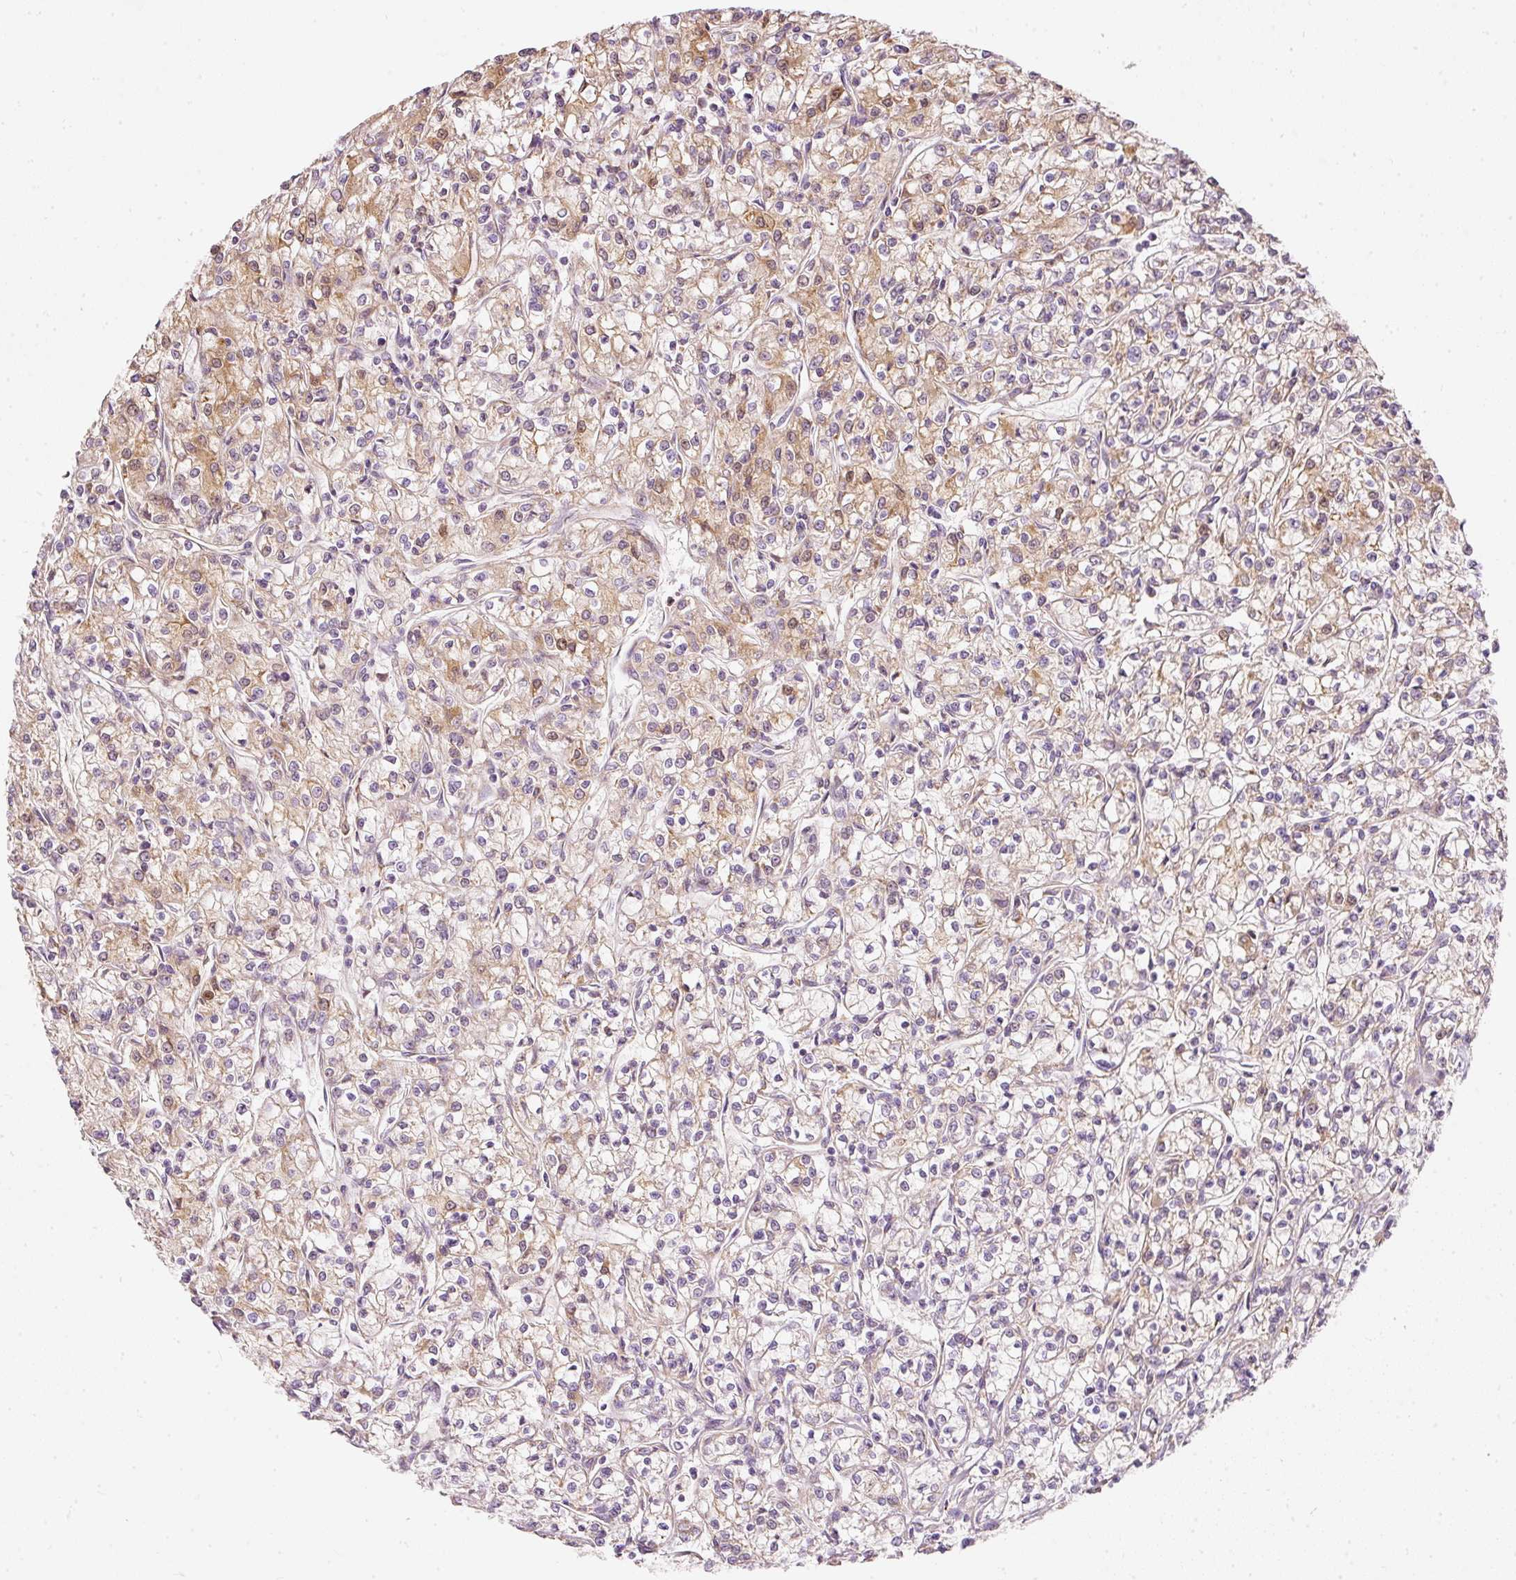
{"staining": {"intensity": "moderate", "quantity": "25%-75%", "location": "cytoplasmic/membranous"}, "tissue": "renal cancer", "cell_type": "Tumor cells", "image_type": "cancer", "snomed": [{"axis": "morphology", "description": "Adenocarcinoma, NOS"}, {"axis": "topography", "description": "Kidney"}], "caption": "Renal cancer (adenocarcinoma) tissue demonstrates moderate cytoplasmic/membranous expression in approximately 25%-75% of tumor cells, visualized by immunohistochemistry. (DAB IHC with brightfield microscopy, high magnification).", "gene": "SNAPC5", "patient": {"sex": "female", "age": 59}}